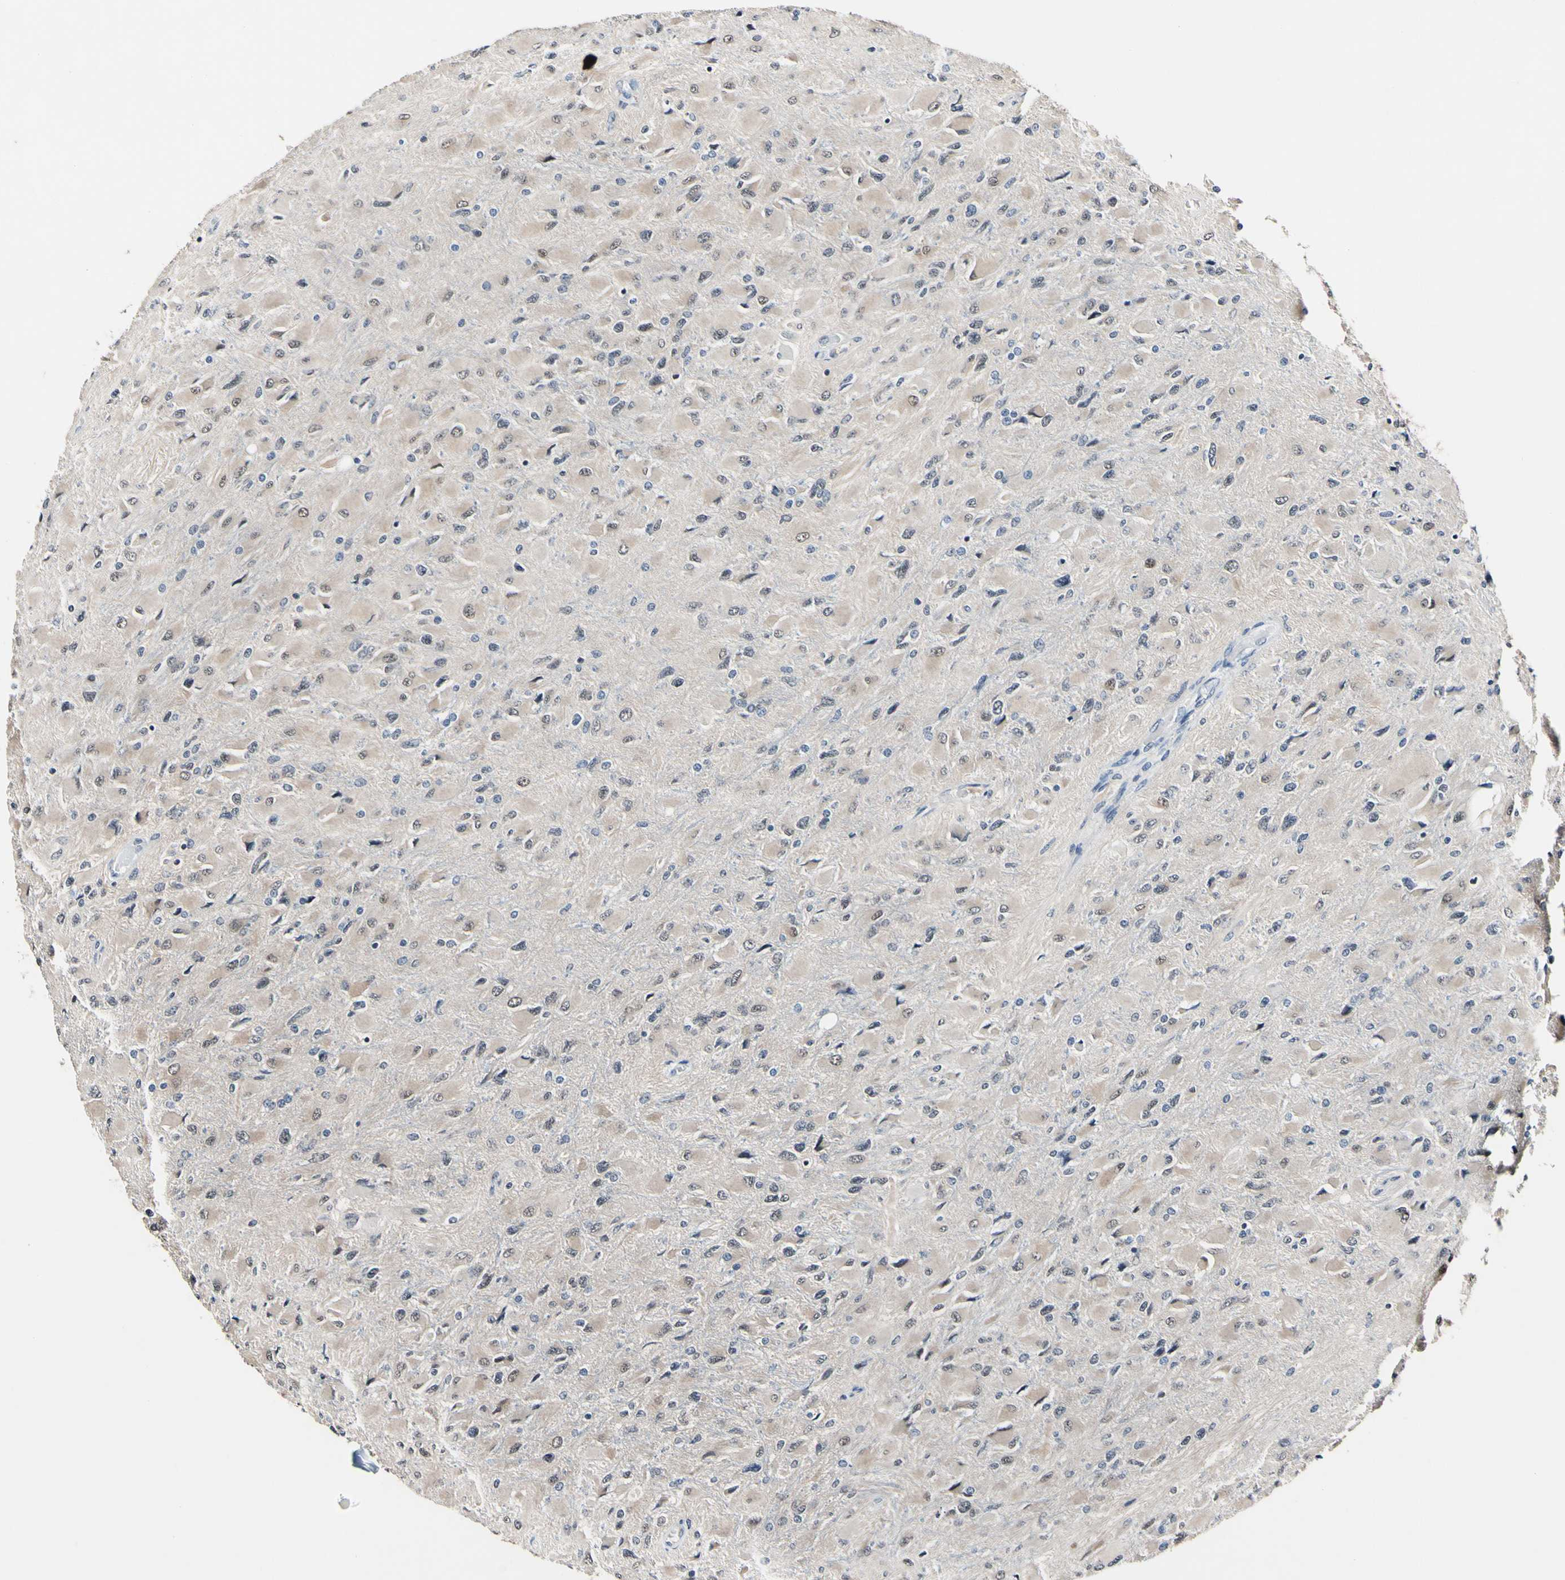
{"staining": {"intensity": "weak", "quantity": ">75%", "location": "cytoplasmic/membranous"}, "tissue": "glioma", "cell_type": "Tumor cells", "image_type": "cancer", "snomed": [{"axis": "morphology", "description": "Glioma, malignant, High grade"}, {"axis": "topography", "description": "Cerebral cortex"}], "caption": "High-power microscopy captured an immunohistochemistry histopathology image of malignant high-grade glioma, revealing weak cytoplasmic/membranous staining in about >75% of tumor cells. (Stains: DAB in brown, nuclei in blue, Microscopy: brightfield microscopy at high magnification).", "gene": "PSMD10", "patient": {"sex": "female", "age": 36}}